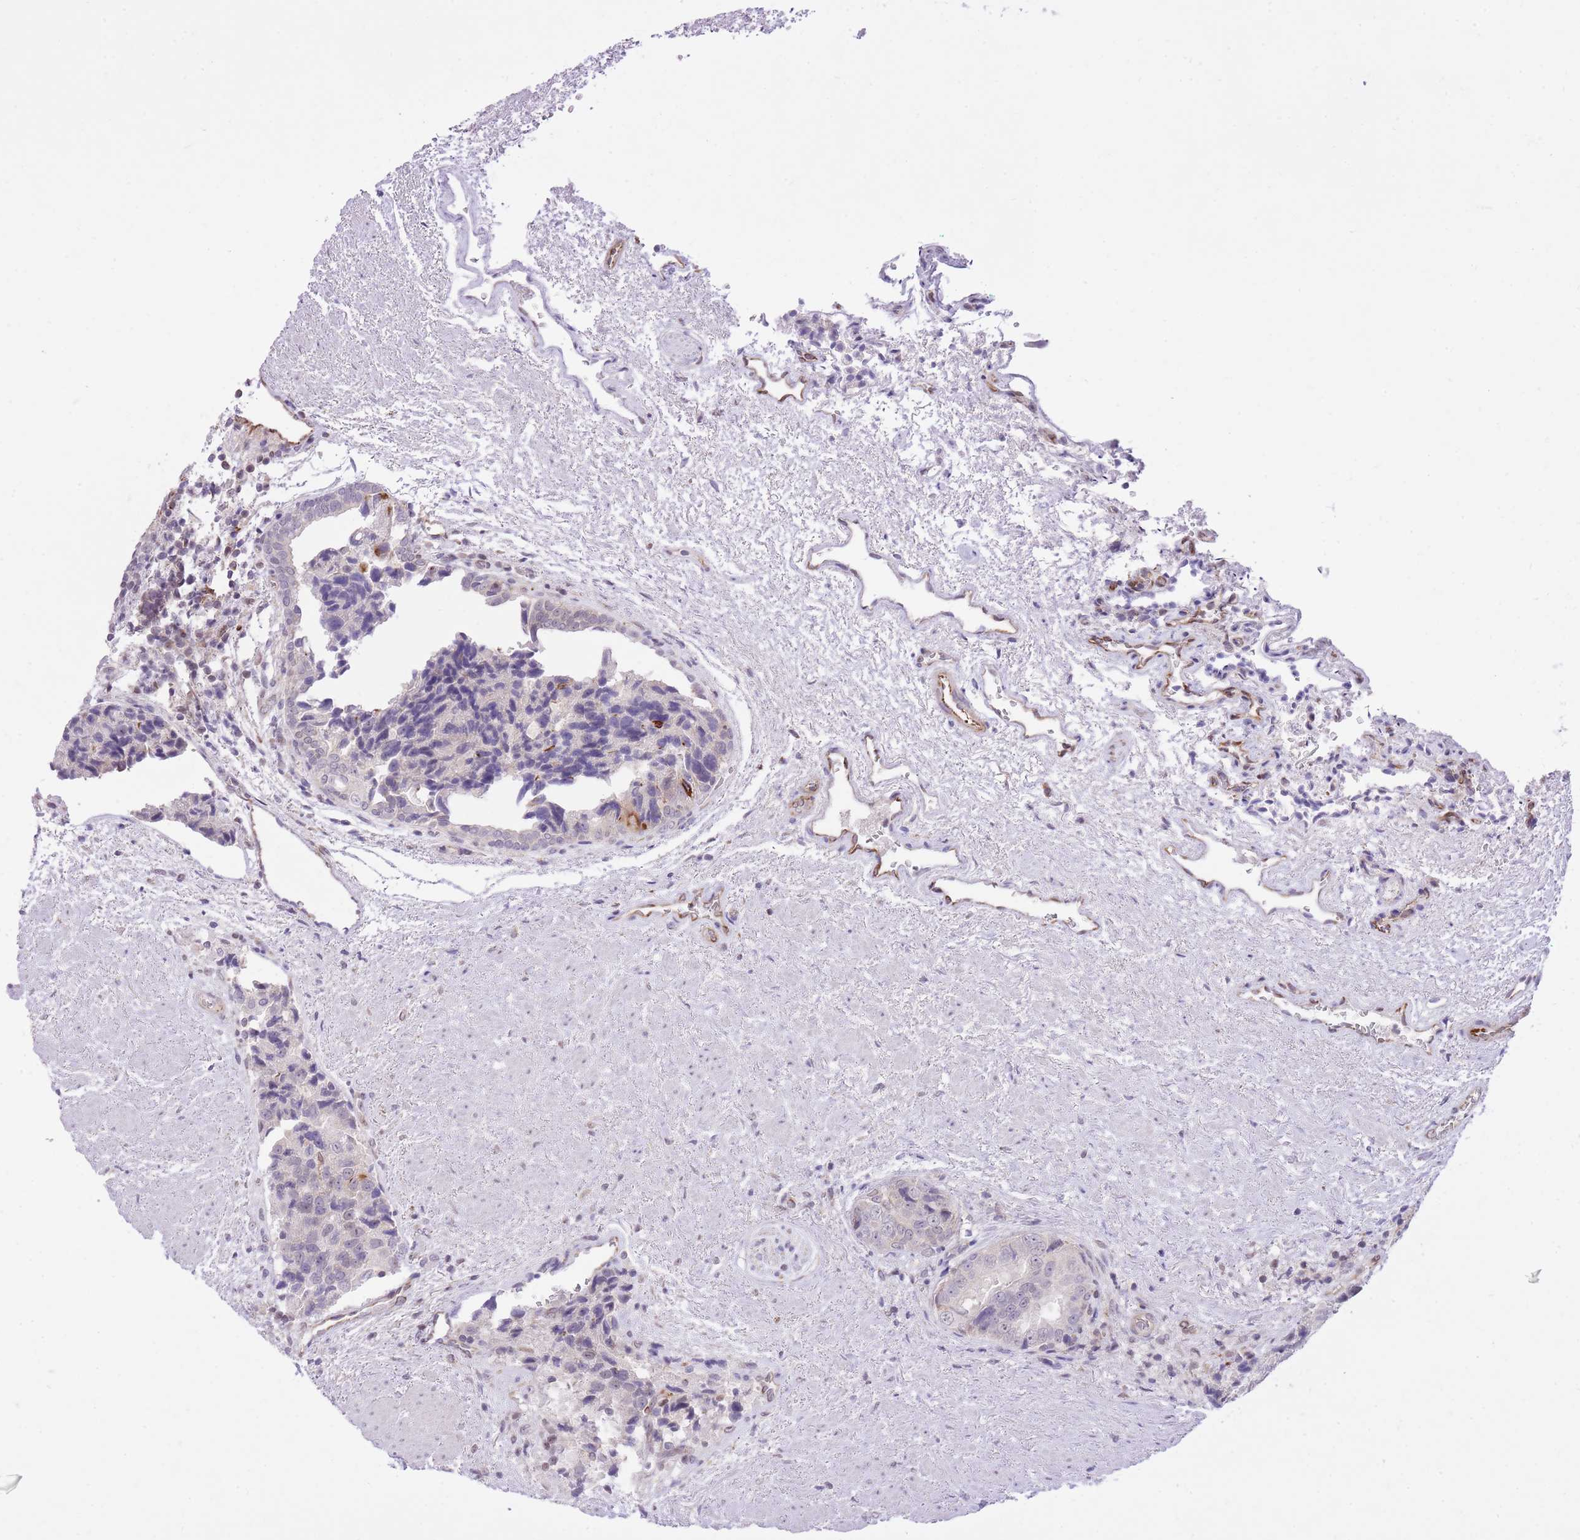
{"staining": {"intensity": "negative", "quantity": "none", "location": "none"}, "tissue": "prostate cancer", "cell_type": "Tumor cells", "image_type": "cancer", "snomed": [{"axis": "morphology", "description": "Adenocarcinoma, High grade"}, {"axis": "topography", "description": "Prostate"}], "caption": "Immunohistochemistry (IHC) histopathology image of prostate adenocarcinoma (high-grade) stained for a protein (brown), which demonstrates no positivity in tumor cells. (Brightfield microscopy of DAB (3,3'-diaminobenzidine) IHC at high magnification).", "gene": "ELL", "patient": {"sex": "male", "age": 70}}